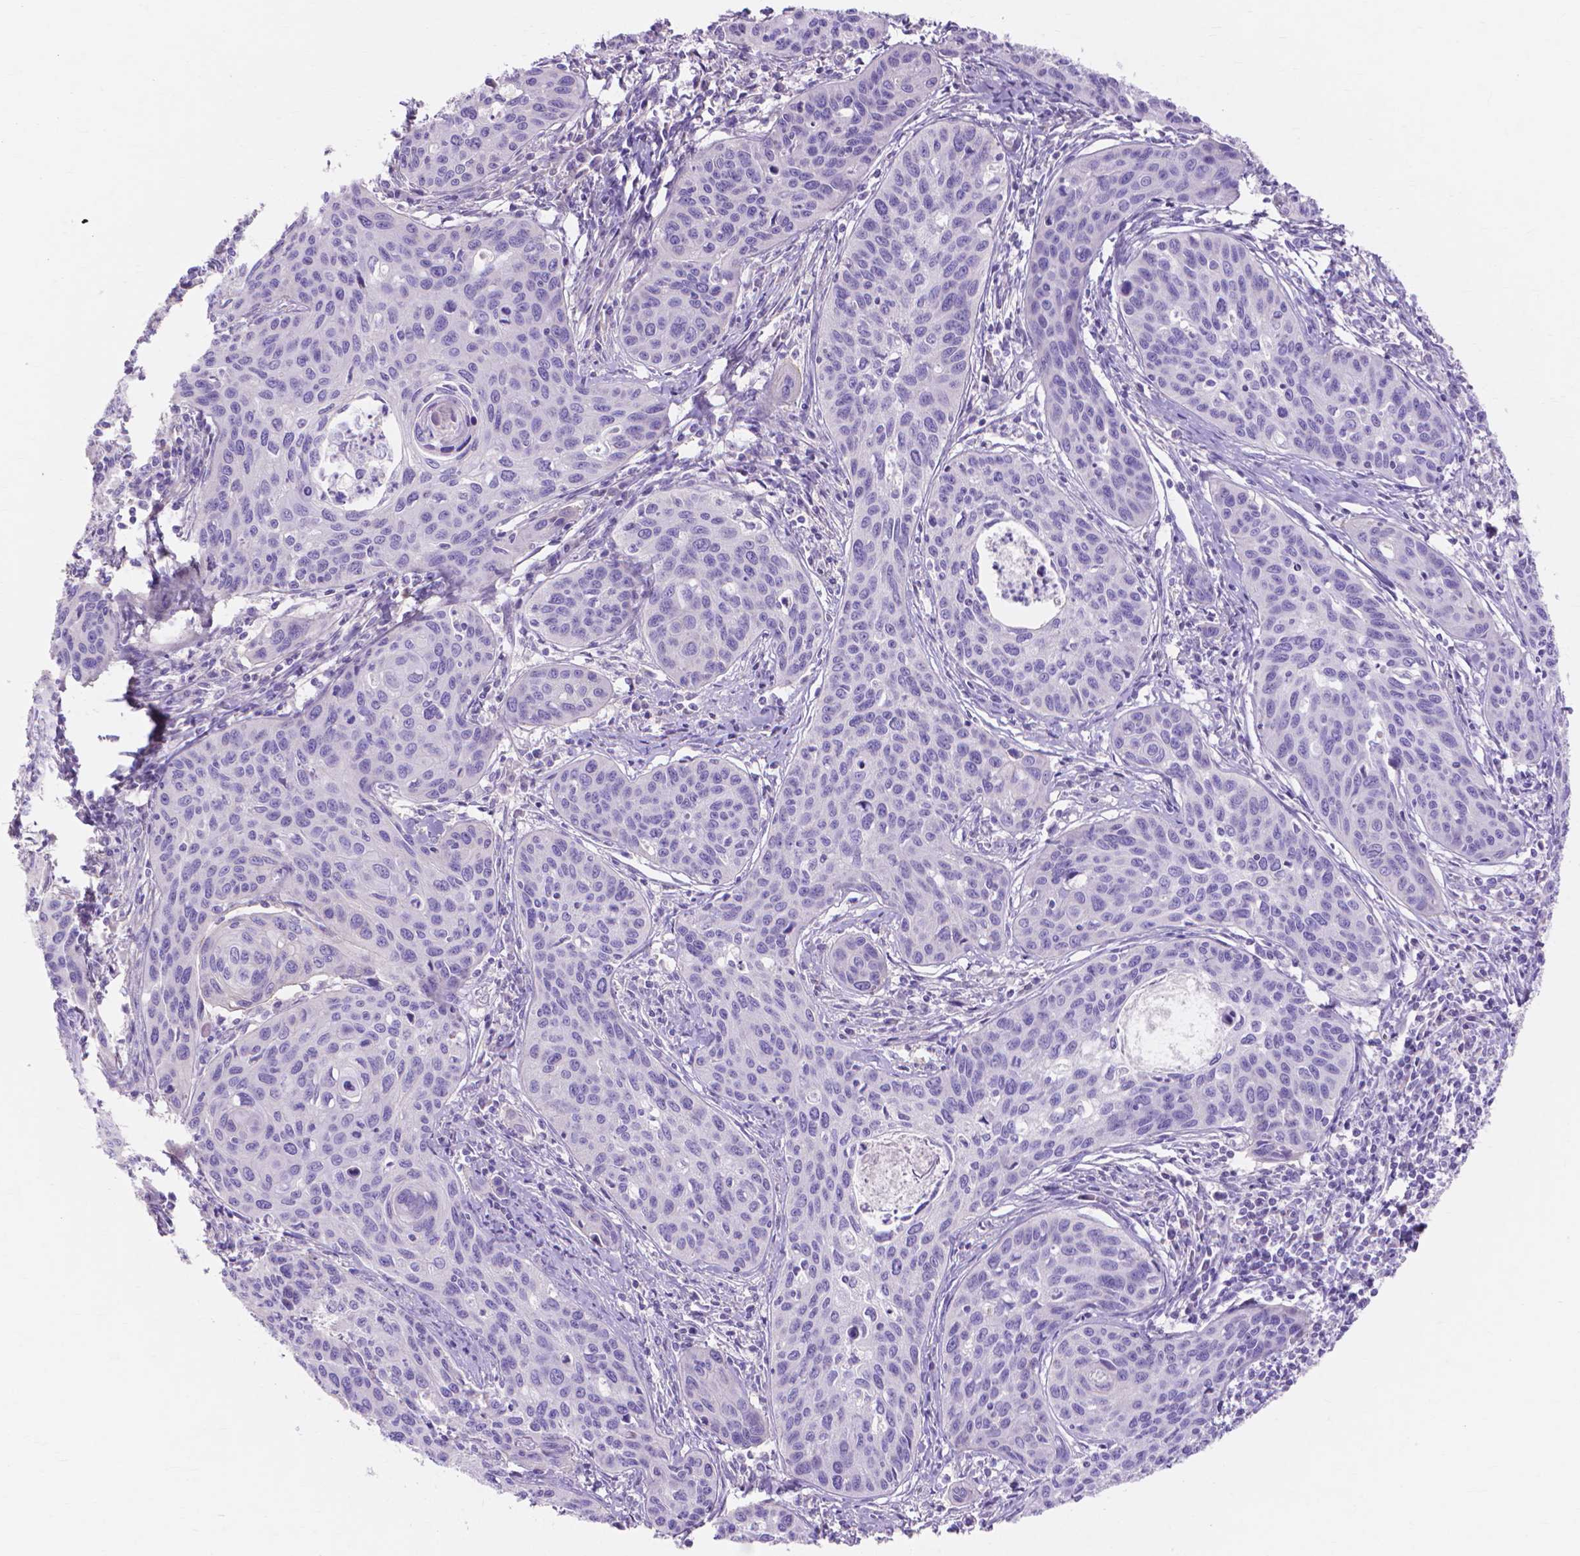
{"staining": {"intensity": "negative", "quantity": "none", "location": "none"}, "tissue": "cervical cancer", "cell_type": "Tumor cells", "image_type": "cancer", "snomed": [{"axis": "morphology", "description": "Squamous cell carcinoma, NOS"}, {"axis": "topography", "description": "Cervix"}], "caption": "DAB immunohistochemical staining of human cervical squamous cell carcinoma reveals no significant expression in tumor cells. The staining was performed using DAB to visualize the protein expression in brown, while the nuclei were stained in blue with hematoxylin (Magnification: 20x).", "gene": "MBLAC1", "patient": {"sex": "female", "age": 31}}